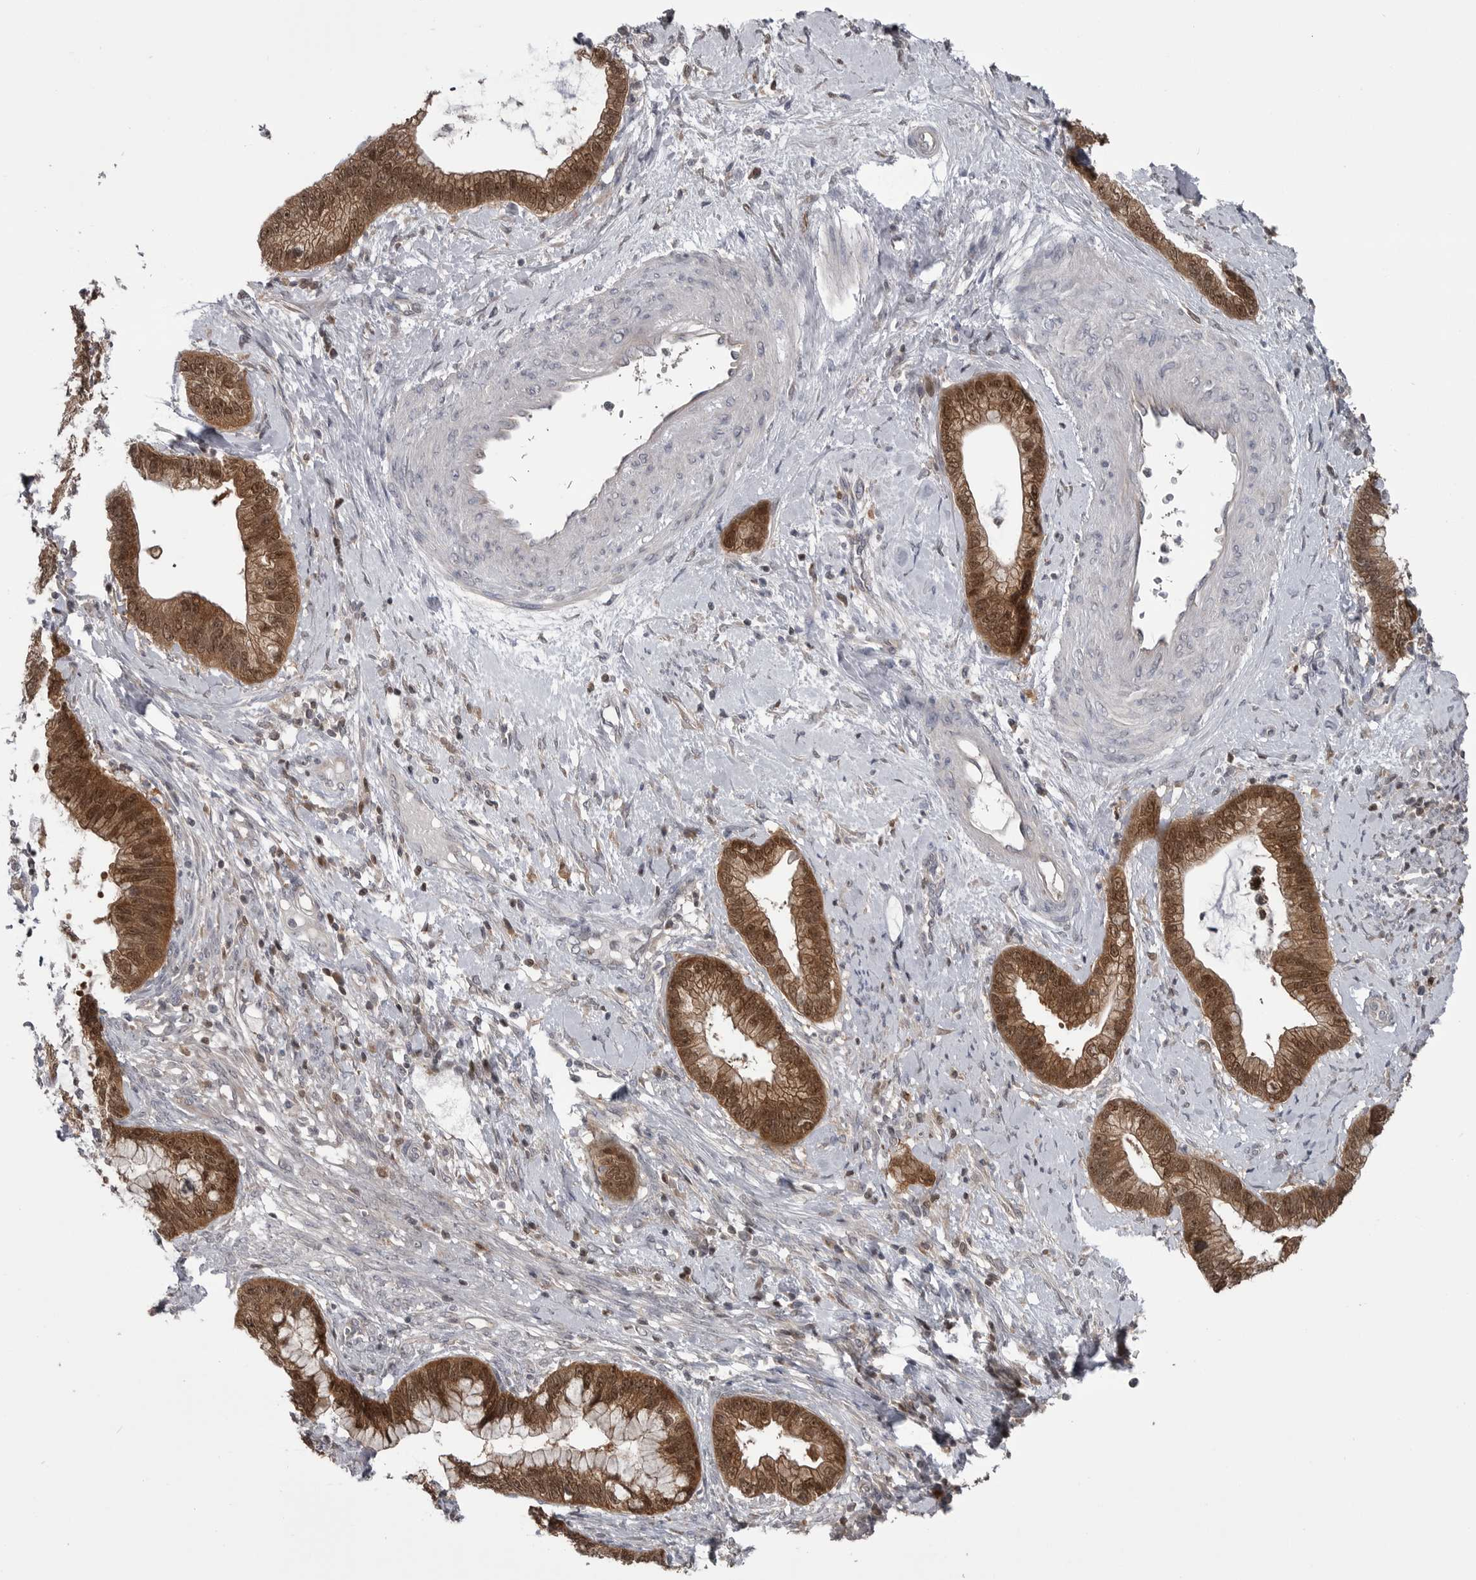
{"staining": {"intensity": "moderate", "quantity": ">75%", "location": "cytoplasmic/membranous,nuclear"}, "tissue": "cervical cancer", "cell_type": "Tumor cells", "image_type": "cancer", "snomed": [{"axis": "morphology", "description": "Adenocarcinoma, NOS"}, {"axis": "topography", "description": "Cervix"}], "caption": "Cervical cancer stained for a protein (brown) displays moderate cytoplasmic/membranous and nuclear positive positivity in approximately >75% of tumor cells.", "gene": "MAPK13", "patient": {"sex": "female", "age": 44}}